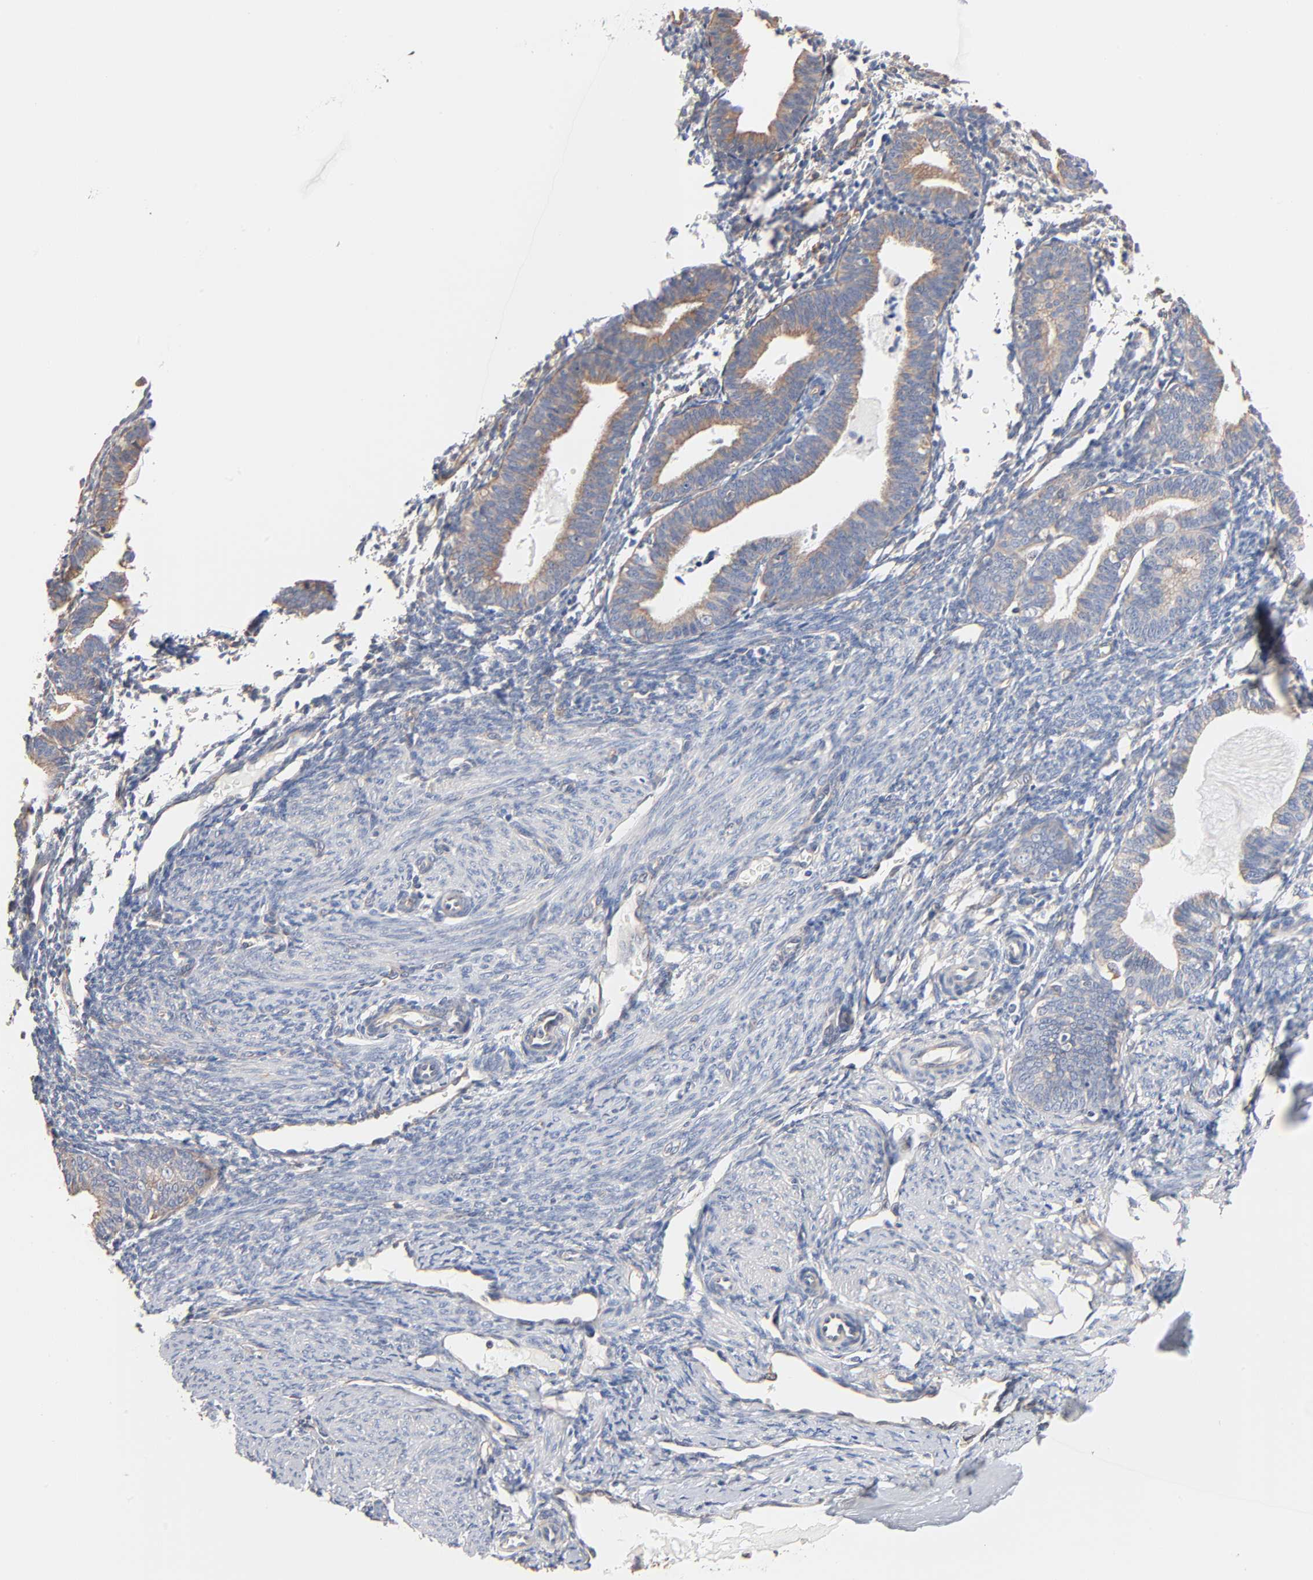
{"staining": {"intensity": "negative", "quantity": "none", "location": "none"}, "tissue": "endometrium", "cell_type": "Cells in endometrial stroma", "image_type": "normal", "snomed": [{"axis": "morphology", "description": "Normal tissue, NOS"}, {"axis": "topography", "description": "Endometrium"}], "caption": "This is an immunohistochemistry micrograph of normal human endometrium. There is no positivity in cells in endometrial stroma.", "gene": "ABCD4", "patient": {"sex": "female", "age": 61}}